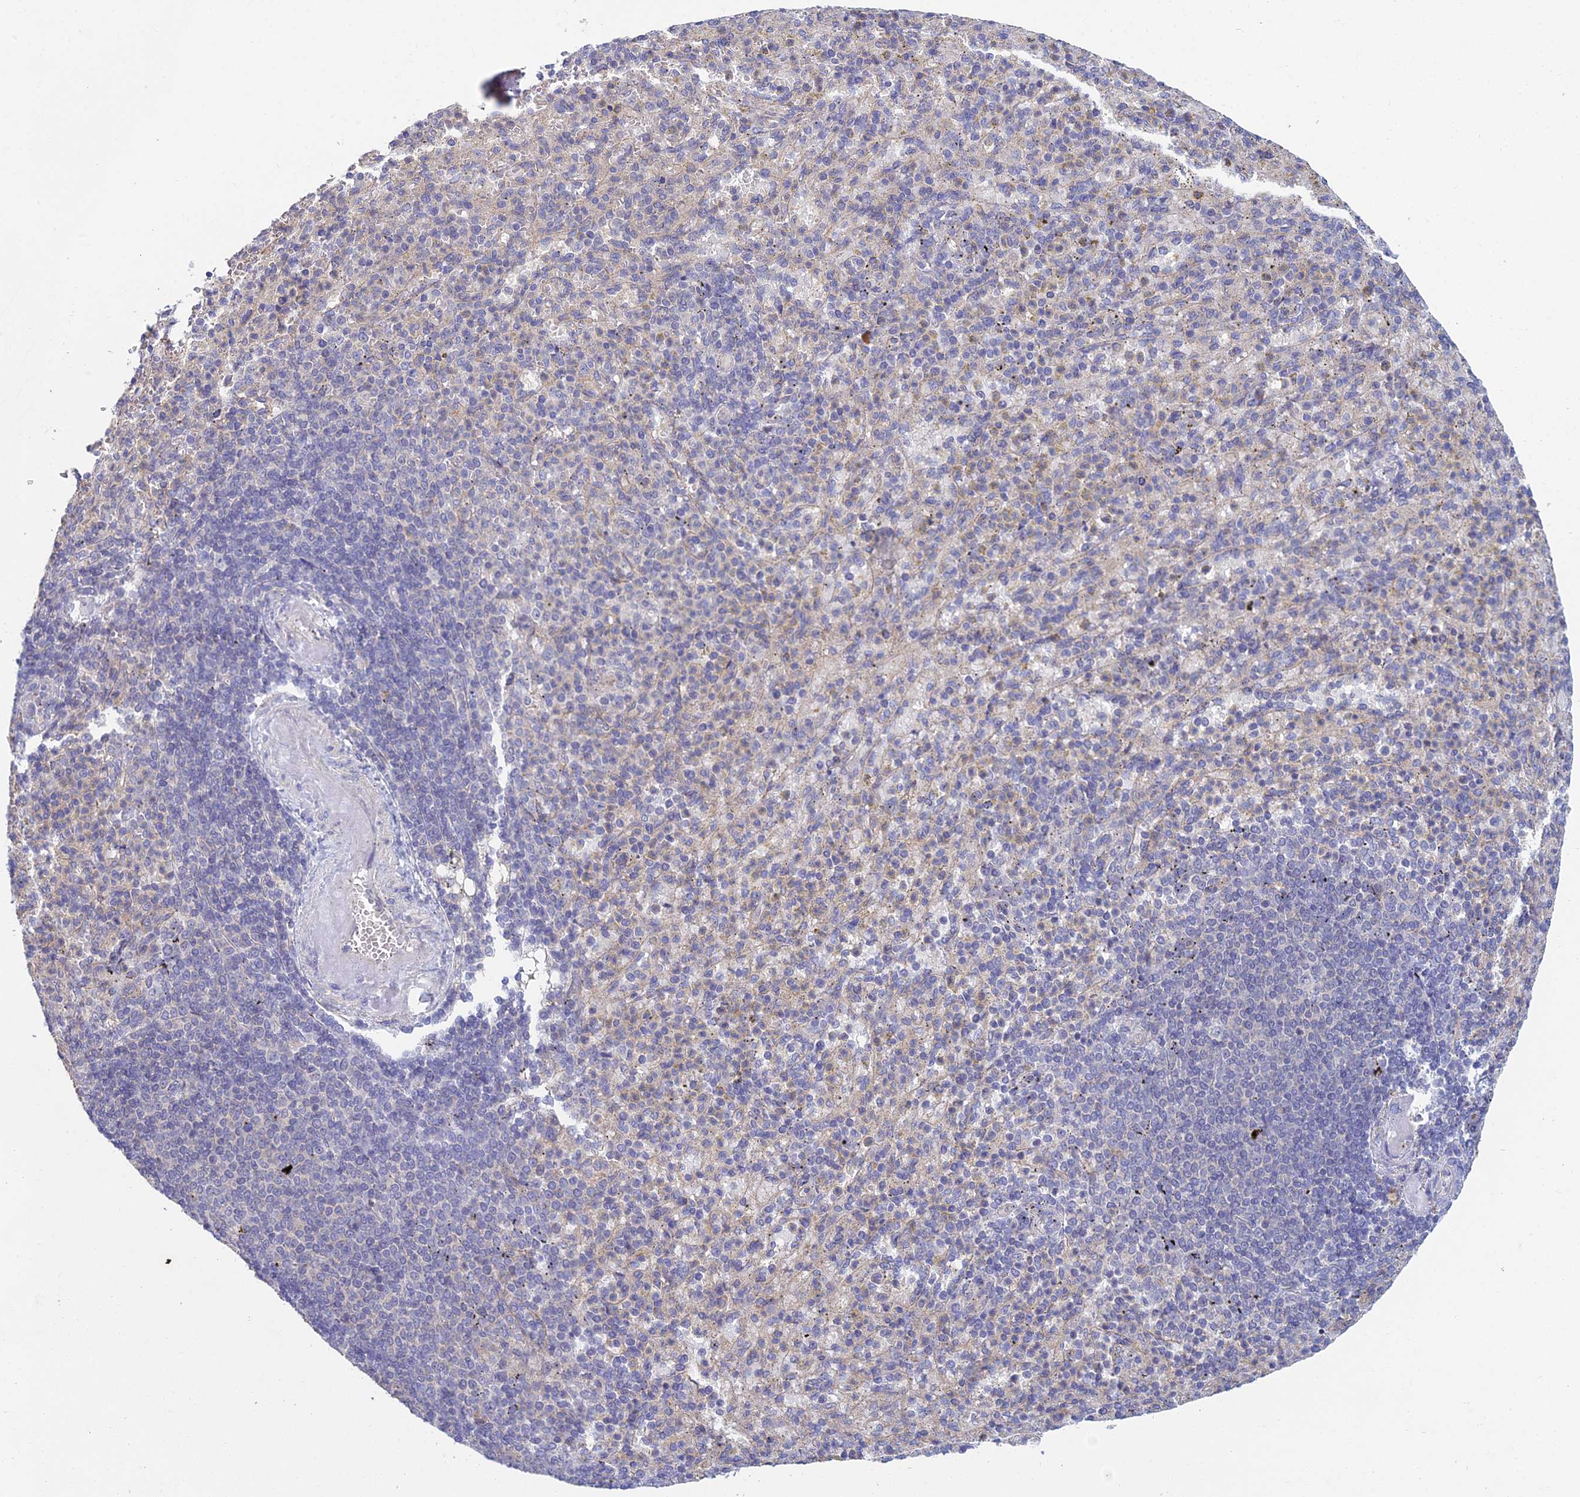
{"staining": {"intensity": "negative", "quantity": "none", "location": "none"}, "tissue": "spleen", "cell_type": "Cells in red pulp", "image_type": "normal", "snomed": [{"axis": "morphology", "description": "Normal tissue, NOS"}, {"axis": "topography", "description": "Spleen"}], "caption": "IHC histopathology image of normal spleen: human spleen stained with DAB (3,3'-diaminobenzidine) demonstrates no significant protein positivity in cells in red pulp. (Brightfield microscopy of DAB (3,3'-diaminobenzidine) immunohistochemistry (IHC) at high magnification).", "gene": "METTL26", "patient": {"sex": "female", "age": 74}}